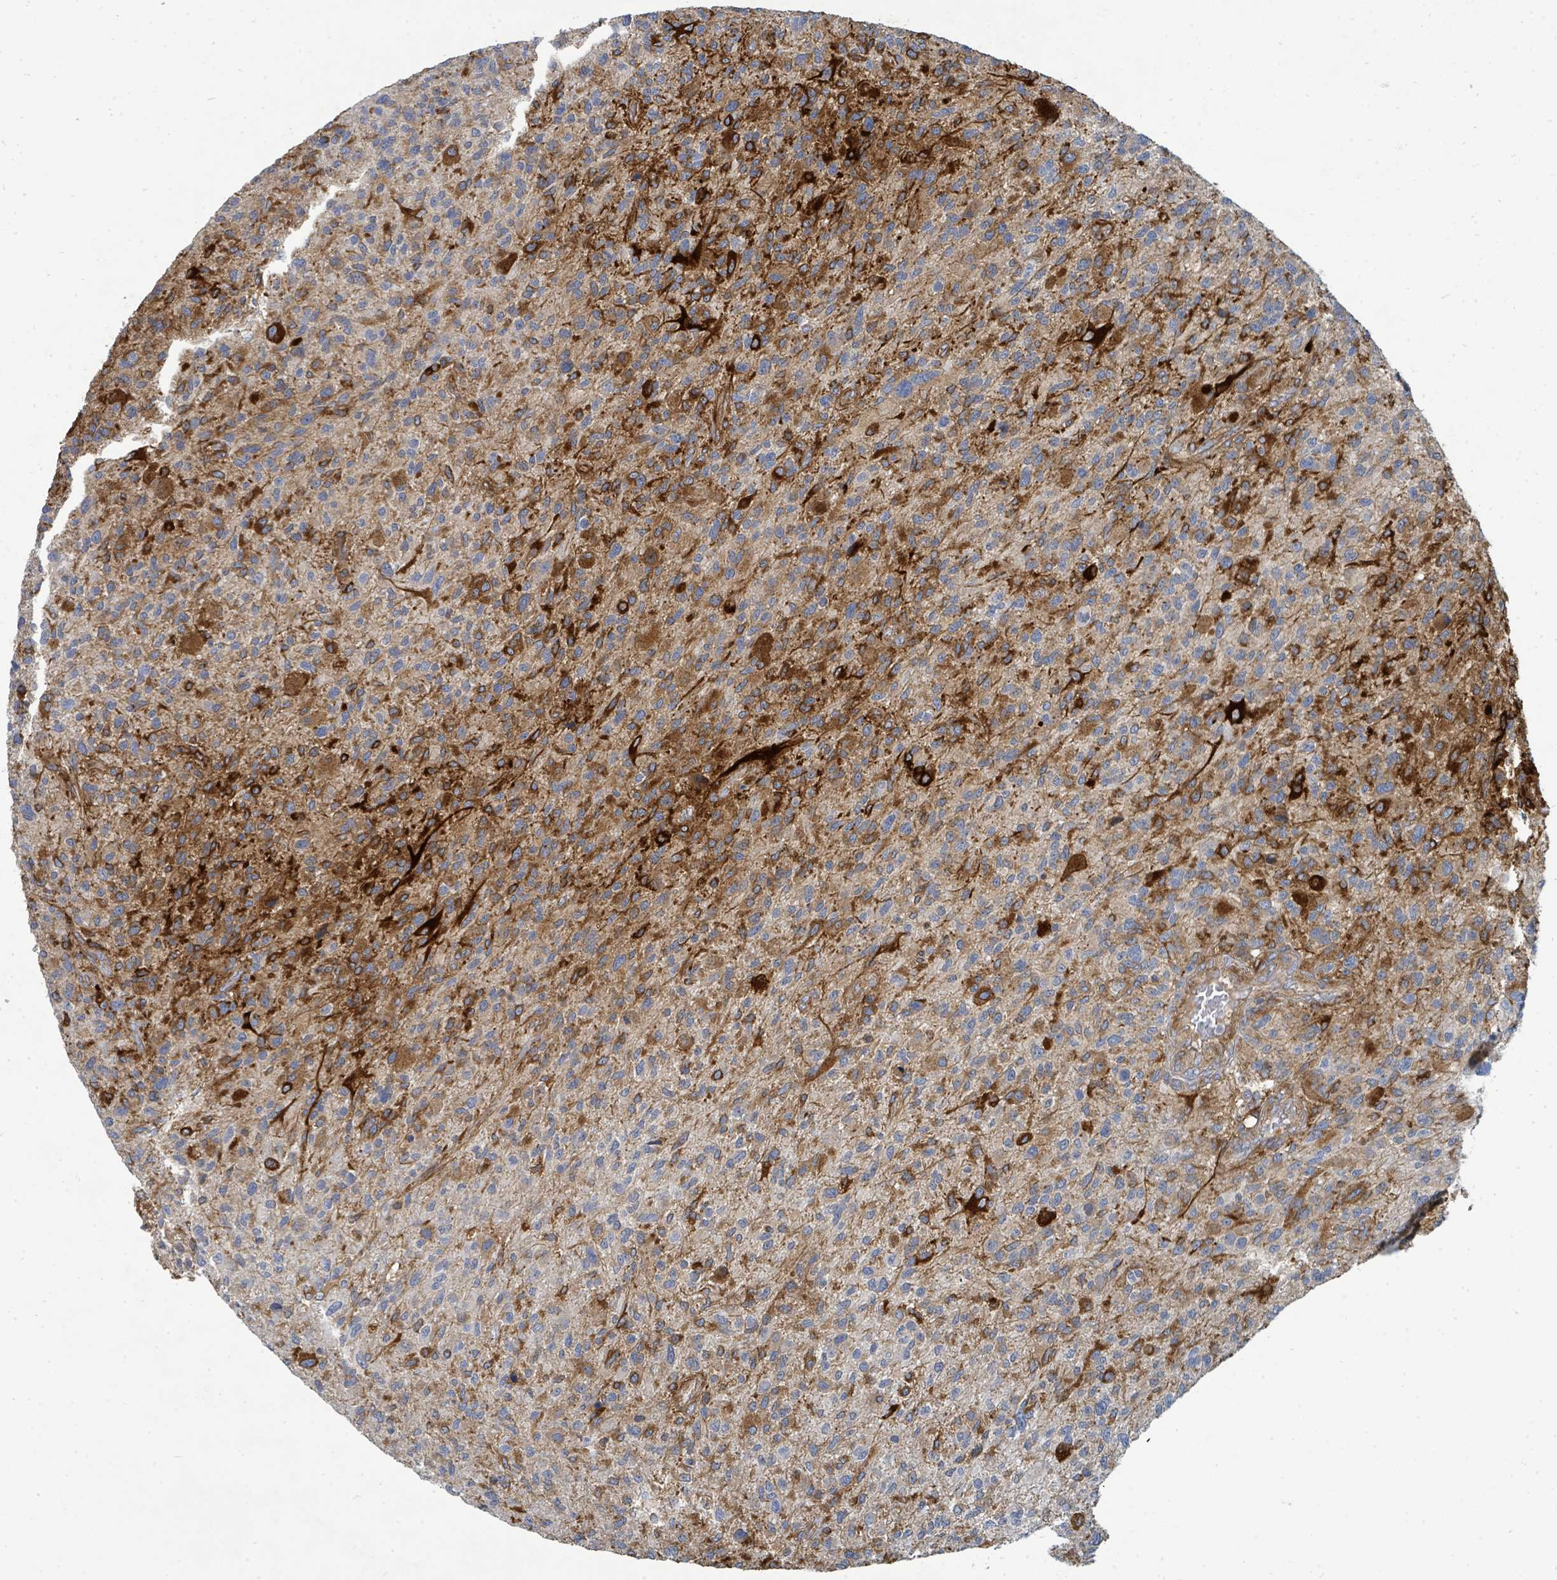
{"staining": {"intensity": "strong", "quantity": "<25%", "location": "cytoplasmic/membranous"}, "tissue": "glioma", "cell_type": "Tumor cells", "image_type": "cancer", "snomed": [{"axis": "morphology", "description": "Glioma, malignant, High grade"}, {"axis": "topography", "description": "Brain"}], "caption": "DAB immunohistochemical staining of glioma exhibits strong cytoplasmic/membranous protein positivity in approximately <25% of tumor cells.", "gene": "IFIT1", "patient": {"sex": "male", "age": 47}}